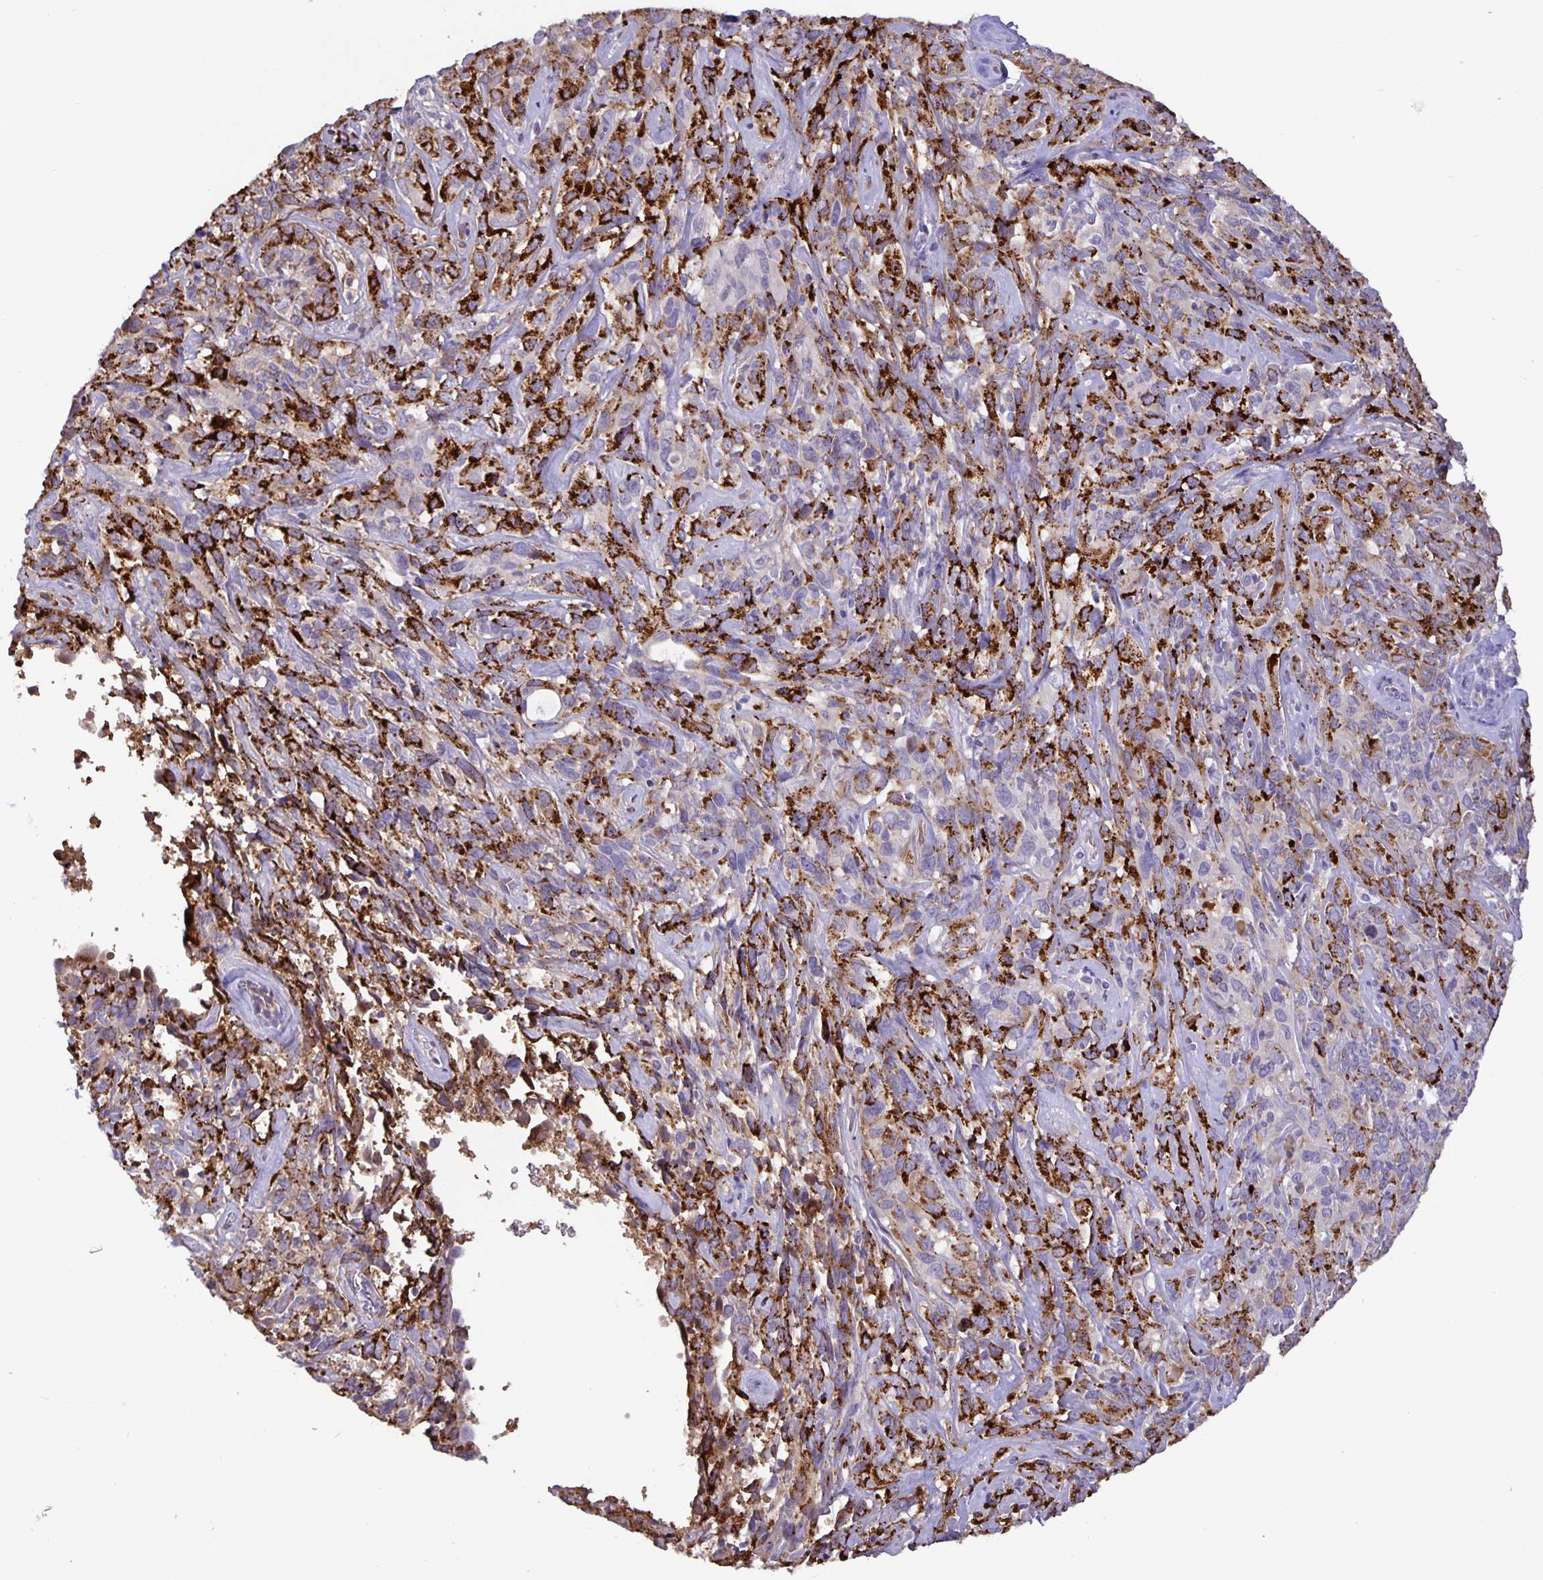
{"staining": {"intensity": "strong", "quantity": "25%-75%", "location": "cytoplasmic/membranous"}, "tissue": "cervical cancer", "cell_type": "Tumor cells", "image_type": "cancer", "snomed": [{"axis": "morphology", "description": "Normal tissue, NOS"}, {"axis": "morphology", "description": "Squamous cell carcinoma, NOS"}, {"axis": "topography", "description": "Cervix"}], "caption": "Human squamous cell carcinoma (cervical) stained with a brown dye shows strong cytoplasmic/membranous positive positivity in about 25%-75% of tumor cells.", "gene": "EML6", "patient": {"sex": "female", "age": 51}}